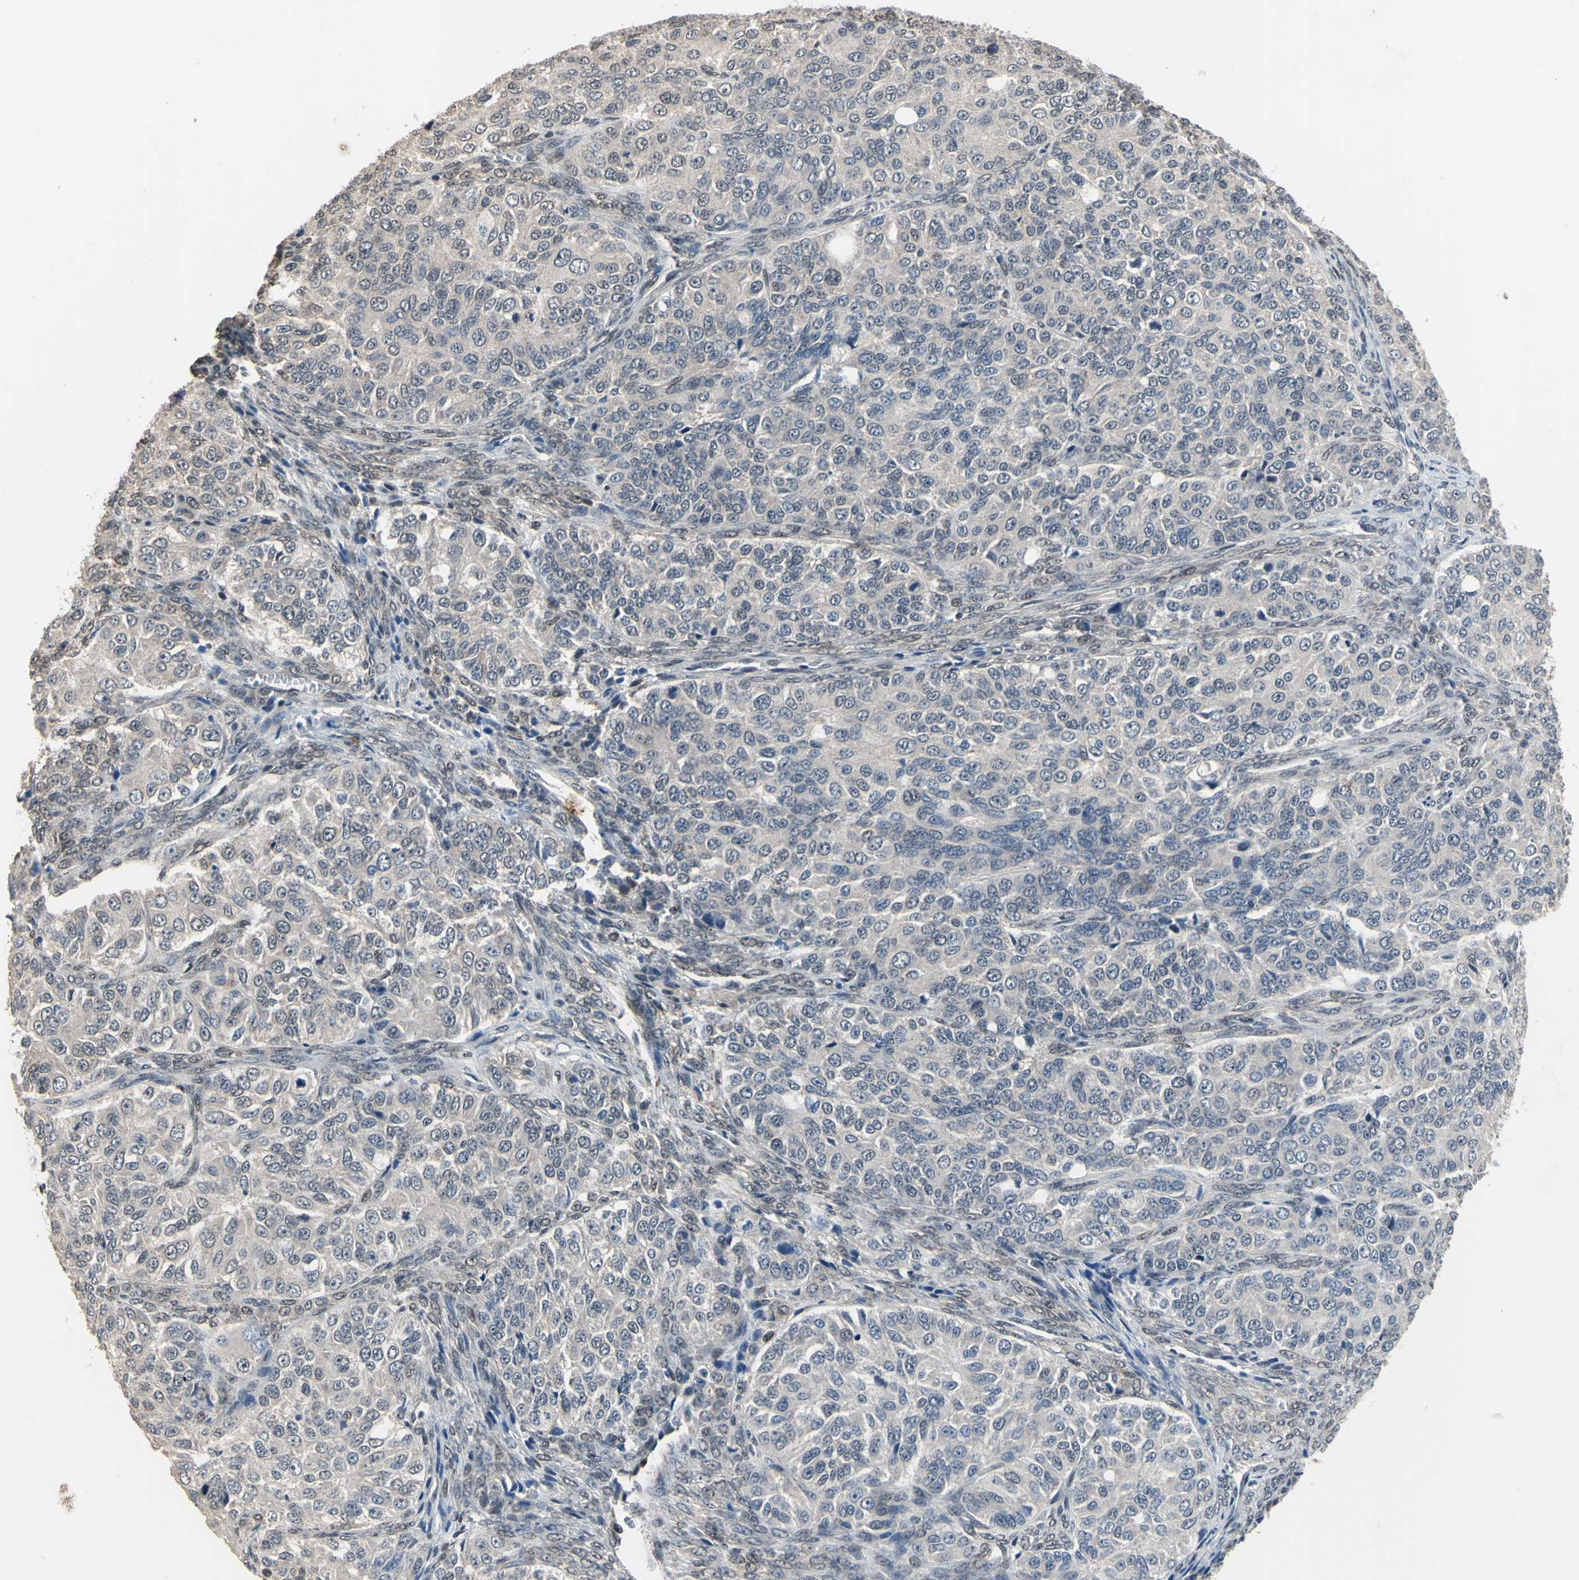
{"staining": {"intensity": "negative", "quantity": "none", "location": "none"}, "tissue": "ovarian cancer", "cell_type": "Tumor cells", "image_type": "cancer", "snomed": [{"axis": "morphology", "description": "Carcinoma, endometroid"}, {"axis": "topography", "description": "Ovary"}], "caption": "High magnification brightfield microscopy of ovarian cancer stained with DAB (3,3'-diaminobenzidine) (brown) and counterstained with hematoxylin (blue): tumor cells show no significant staining. (DAB immunohistochemistry, high magnification).", "gene": "ZNF174", "patient": {"sex": "female", "age": 51}}